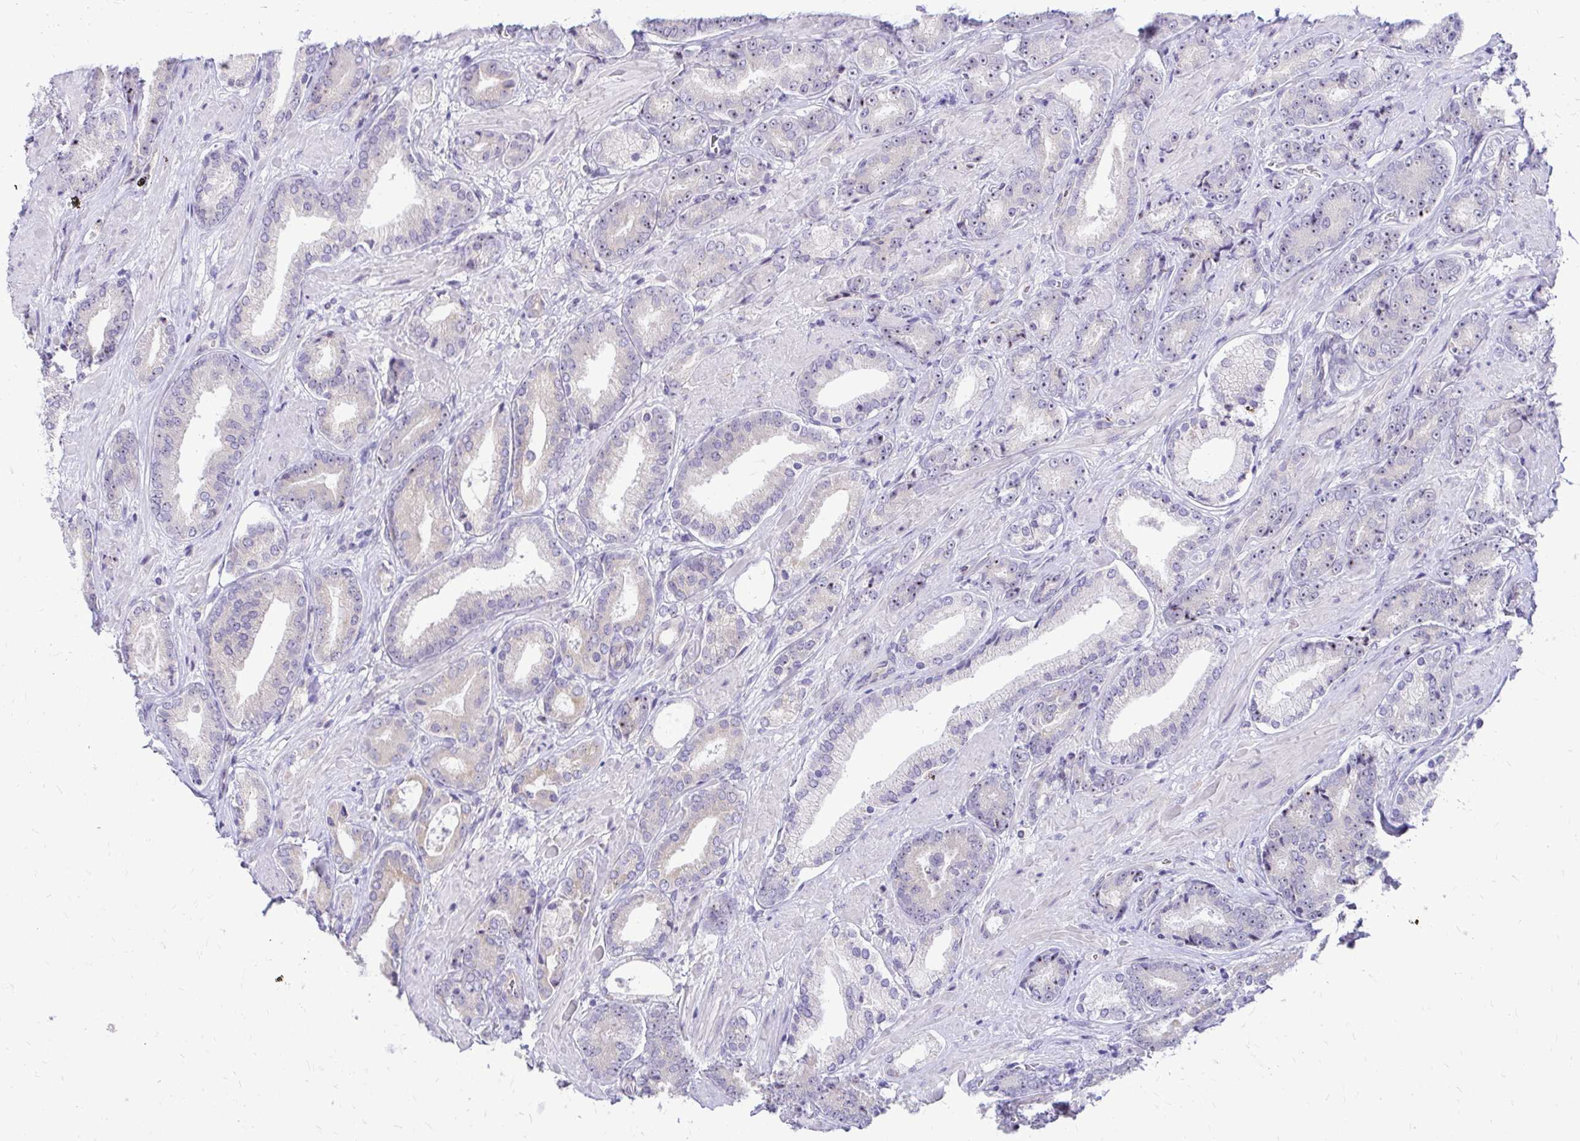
{"staining": {"intensity": "weak", "quantity": "<25%", "location": "nuclear"}, "tissue": "prostate cancer", "cell_type": "Tumor cells", "image_type": "cancer", "snomed": [{"axis": "morphology", "description": "Adenocarcinoma, High grade"}, {"axis": "topography", "description": "Prostate"}], "caption": "Adenocarcinoma (high-grade) (prostate) was stained to show a protein in brown. There is no significant staining in tumor cells.", "gene": "NIFK", "patient": {"sex": "male", "age": 56}}